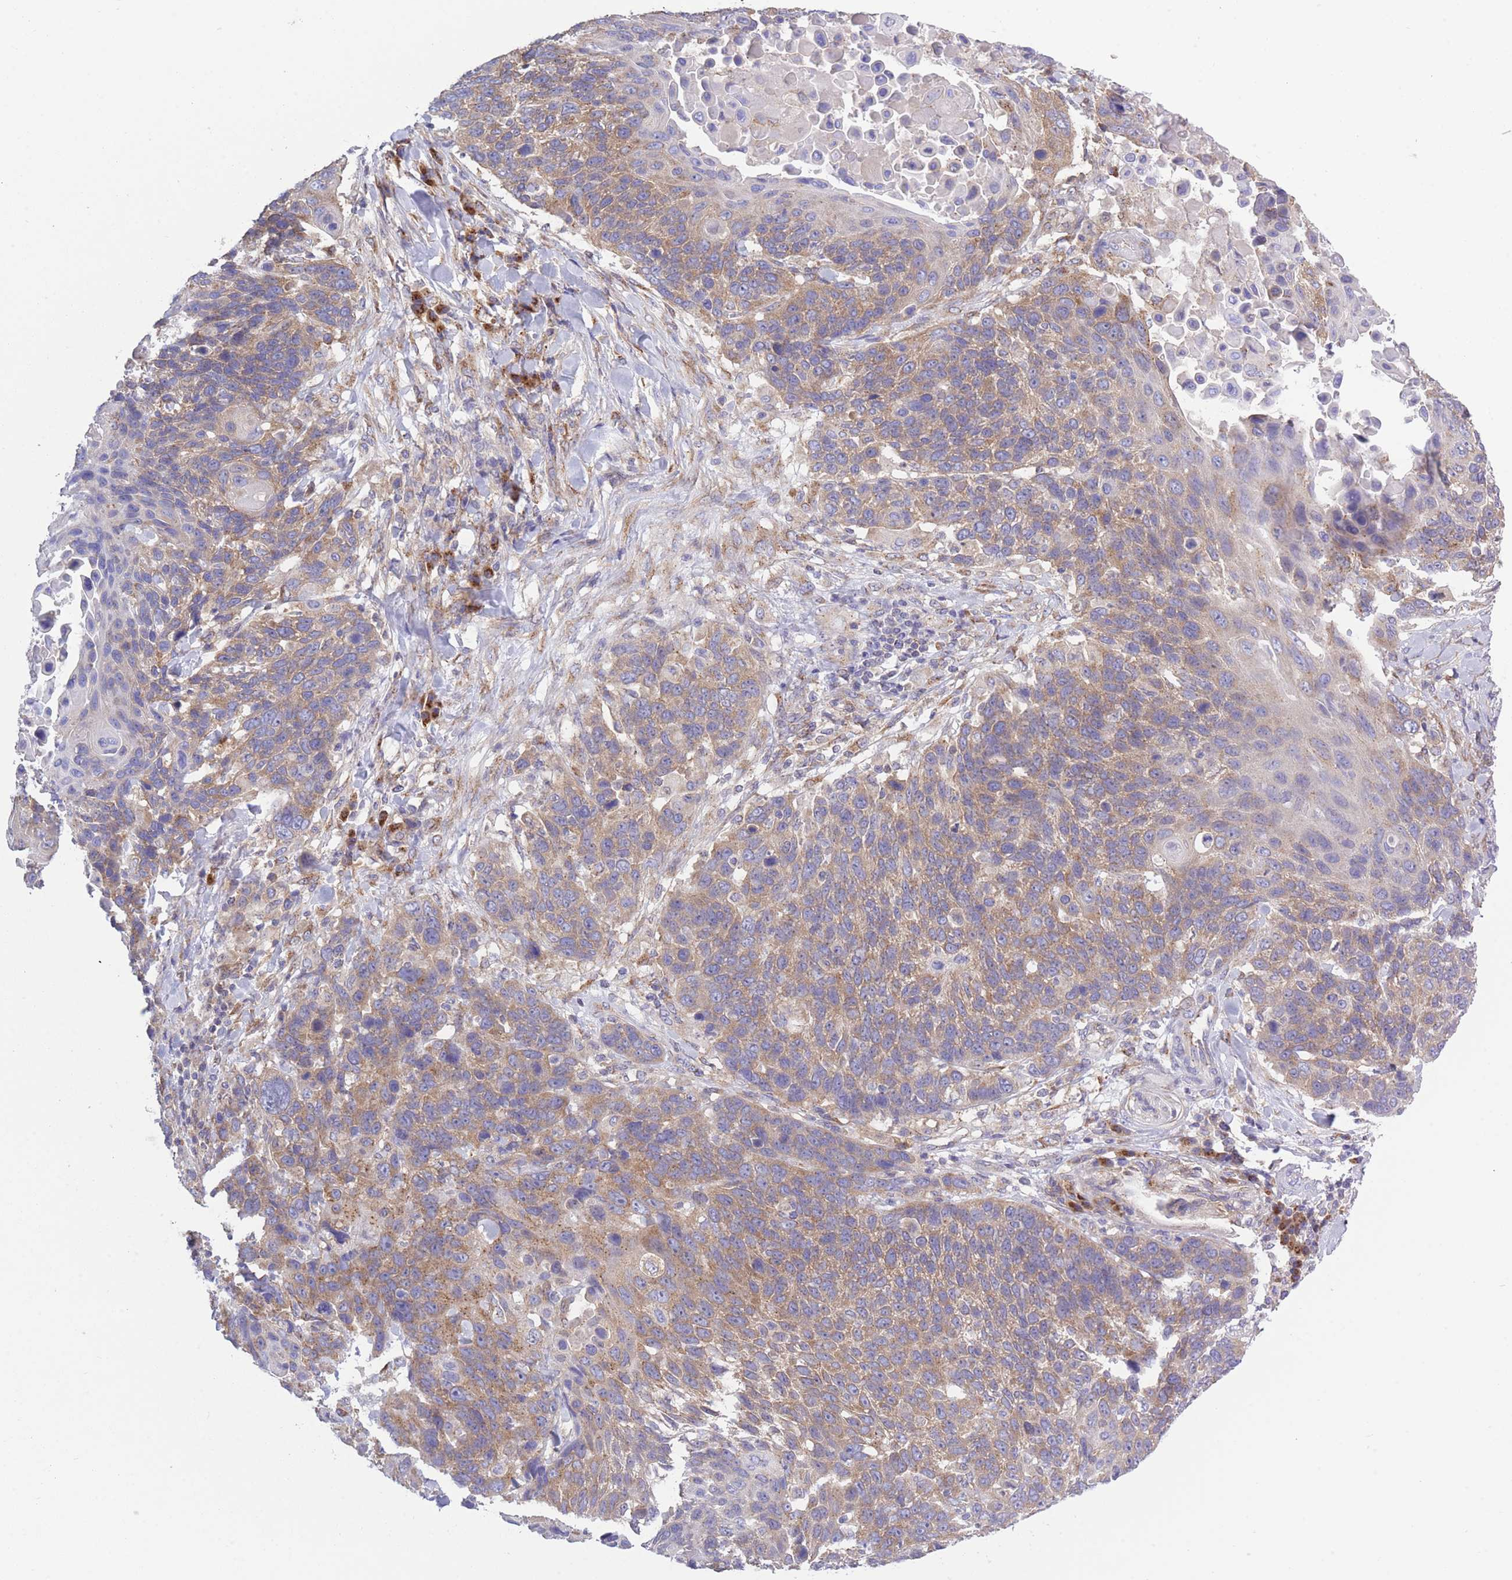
{"staining": {"intensity": "moderate", "quantity": ">75%", "location": "cytoplasmic/membranous"}, "tissue": "lung cancer", "cell_type": "Tumor cells", "image_type": "cancer", "snomed": [{"axis": "morphology", "description": "Squamous cell carcinoma, NOS"}, {"axis": "topography", "description": "Lung"}], "caption": "Approximately >75% of tumor cells in lung squamous cell carcinoma display moderate cytoplasmic/membranous protein staining as visualized by brown immunohistochemical staining.", "gene": "COPG2", "patient": {"sex": "male", "age": 66}}